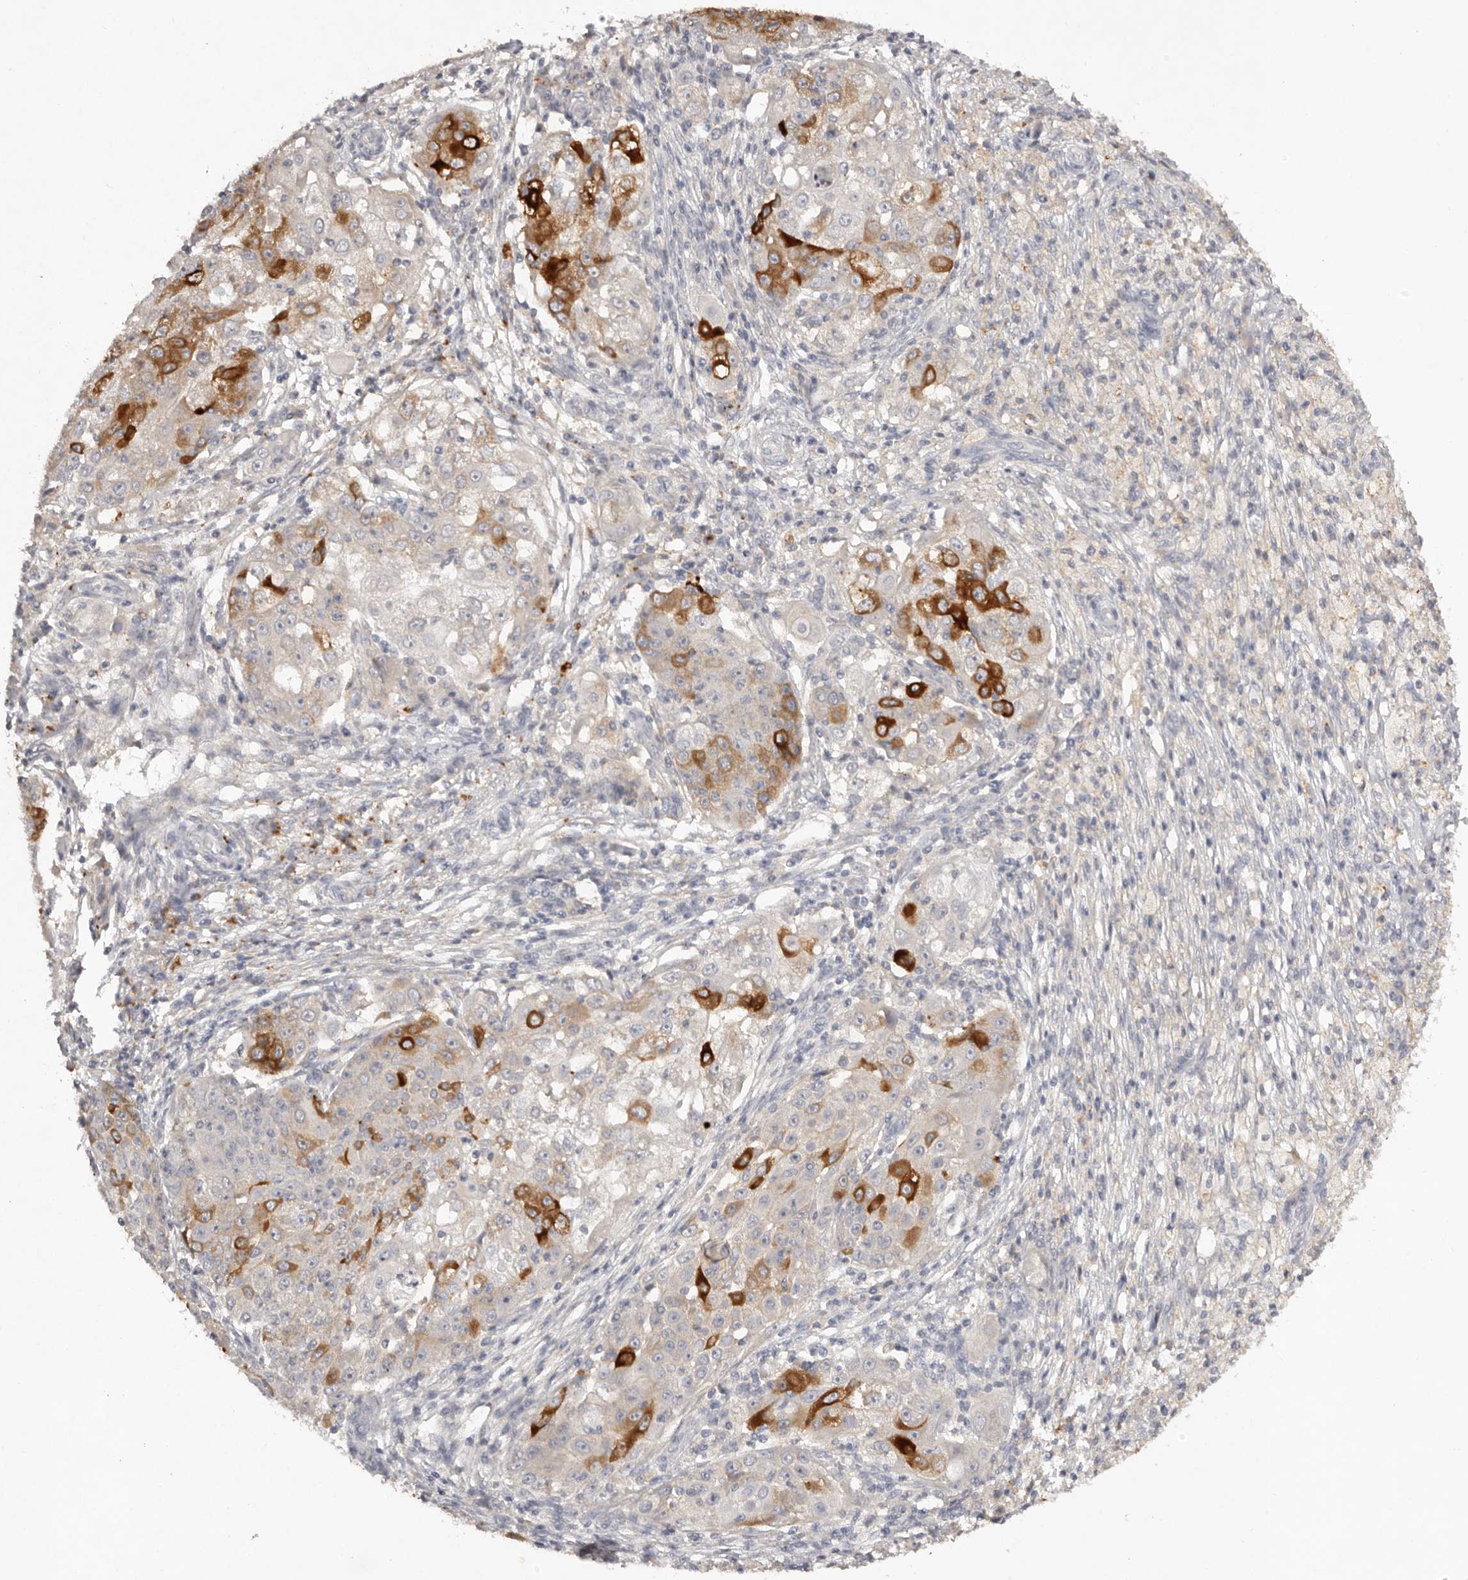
{"staining": {"intensity": "strong", "quantity": "<25%", "location": "cytoplasmic/membranous"}, "tissue": "ovarian cancer", "cell_type": "Tumor cells", "image_type": "cancer", "snomed": [{"axis": "morphology", "description": "Carcinoma, endometroid"}, {"axis": "topography", "description": "Ovary"}], "caption": "Ovarian endometroid carcinoma stained with a protein marker demonstrates strong staining in tumor cells.", "gene": "SCUBE2", "patient": {"sex": "female", "age": 42}}